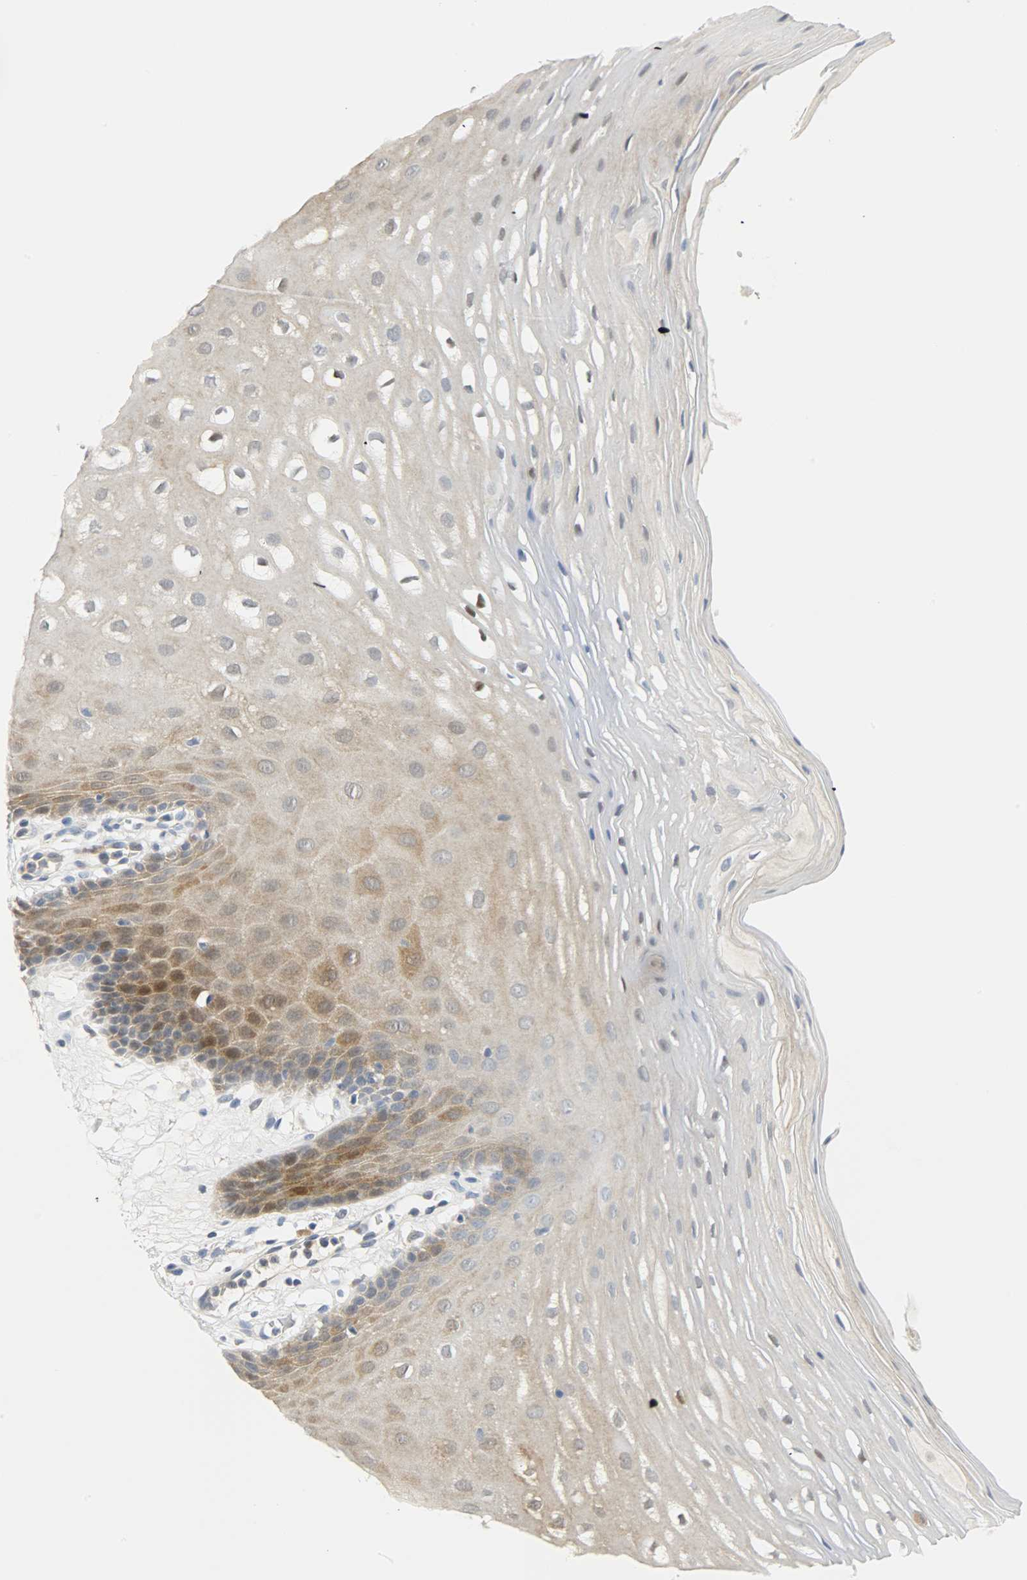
{"staining": {"intensity": "strong", "quantity": "25%-75%", "location": "cytoplasmic/membranous"}, "tissue": "oral mucosa", "cell_type": "Squamous epithelial cells", "image_type": "normal", "snomed": [{"axis": "morphology", "description": "Normal tissue, NOS"}, {"axis": "morphology", "description": "Squamous cell carcinoma, NOS"}, {"axis": "topography", "description": "Skeletal muscle"}, {"axis": "topography", "description": "Oral tissue"}, {"axis": "topography", "description": "Head-Neck"}], "caption": "IHC histopathology image of normal oral mucosa: oral mucosa stained using immunohistochemistry (IHC) reveals high levels of strong protein expression localized specifically in the cytoplasmic/membranous of squamous epithelial cells, appearing as a cytoplasmic/membranous brown color.", "gene": "EIF4EBP1", "patient": {"sex": "male", "age": 71}}